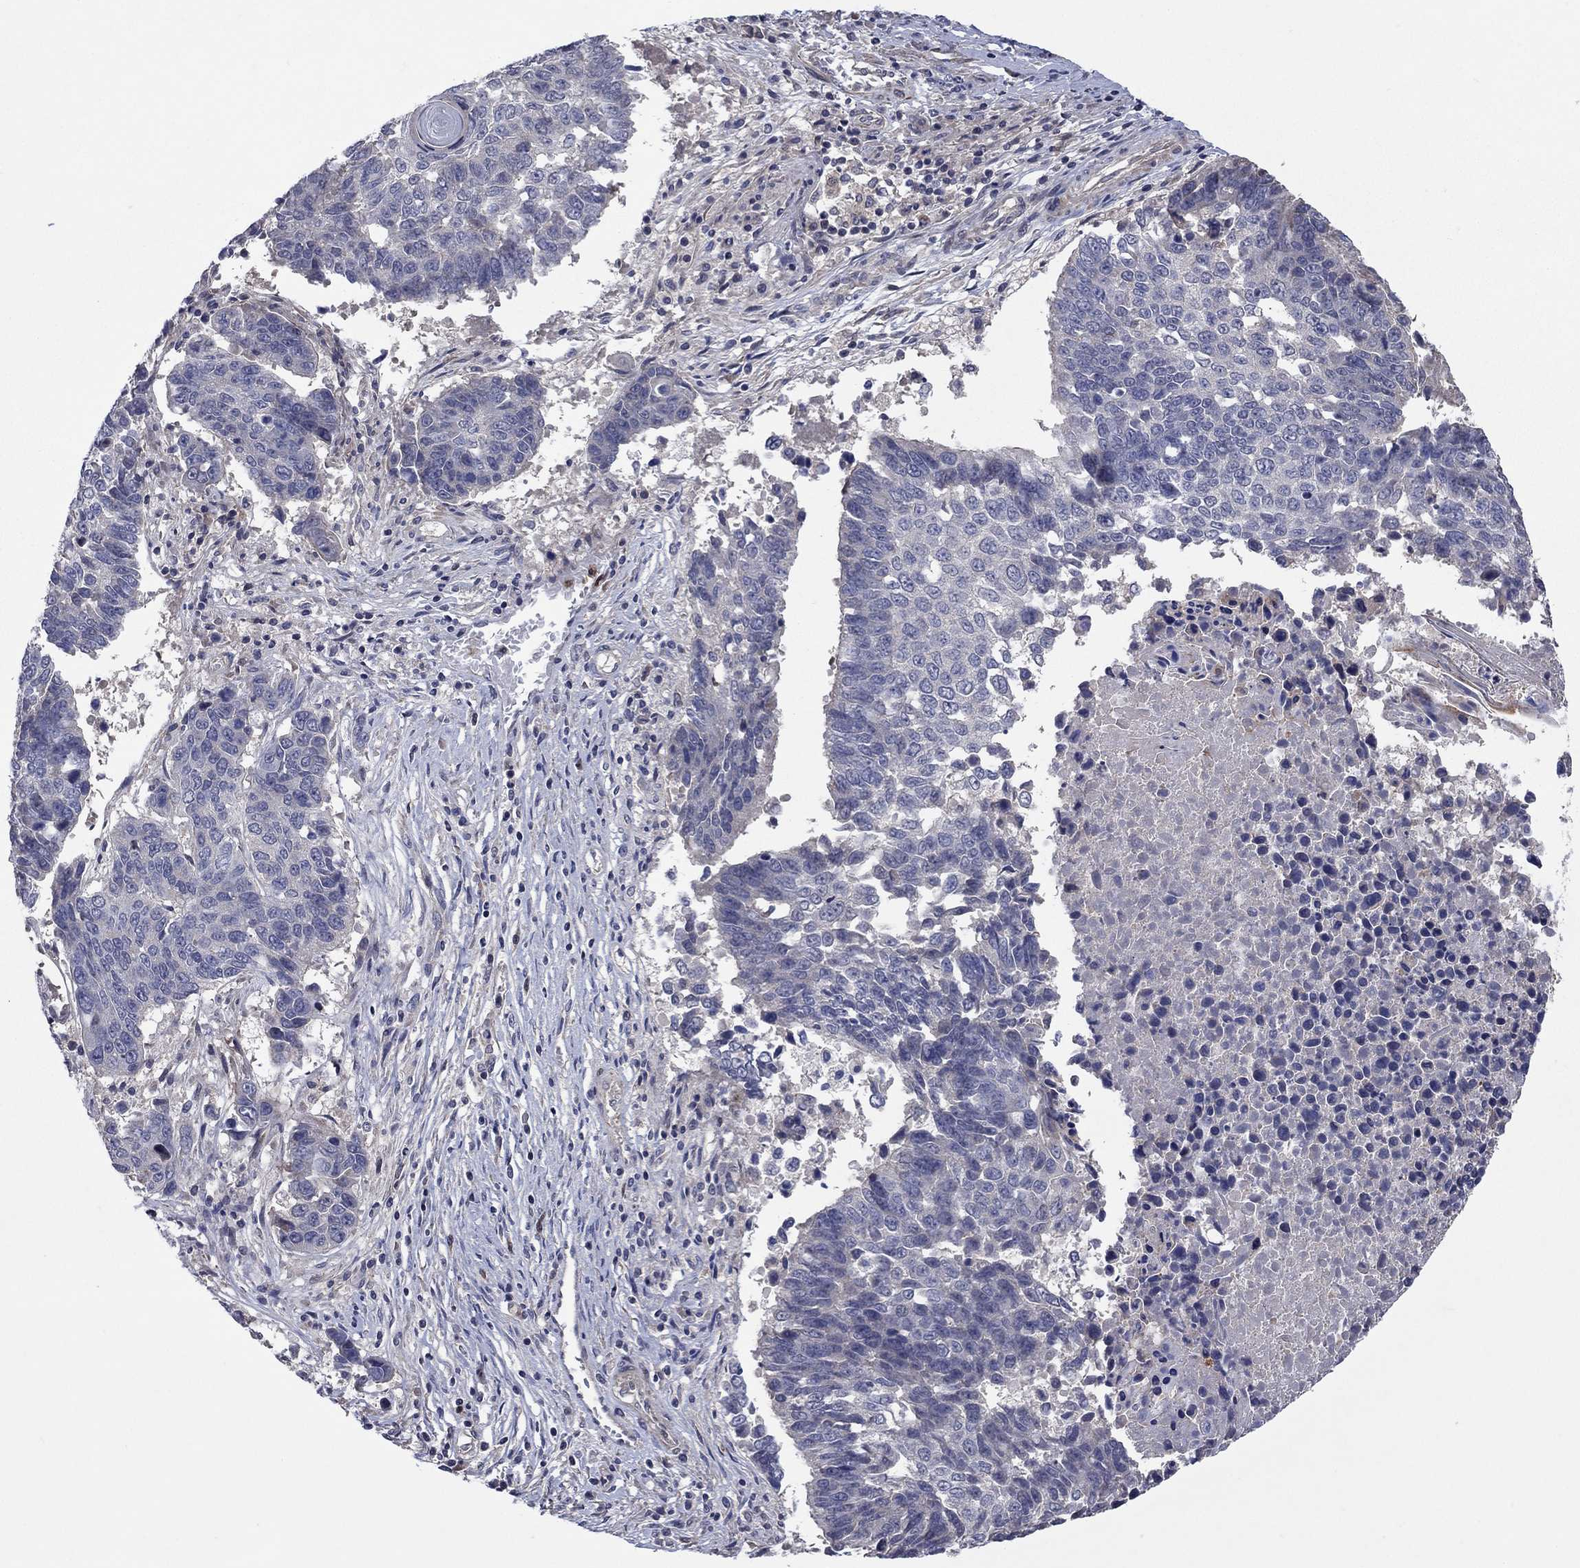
{"staining": {"intensity": "negative", "quantity": "none", "location": "none"}, "tissue": "lung cancer", "cell_type": "Tumor cells", "image_type": "cancer", "snomed": [{"axis": "morphology", "description": "Squamous cell carcinoma, NOS"}, {"axis": "topography", "description": "Lung"}], "caption": "A histopathology image of lung cancer (squamous cell carcinoma) stained for a protein reveals no brown staining in tumor cells.", "gene": "MSRB1", "patient": {"sex": "male", "age": 73}}